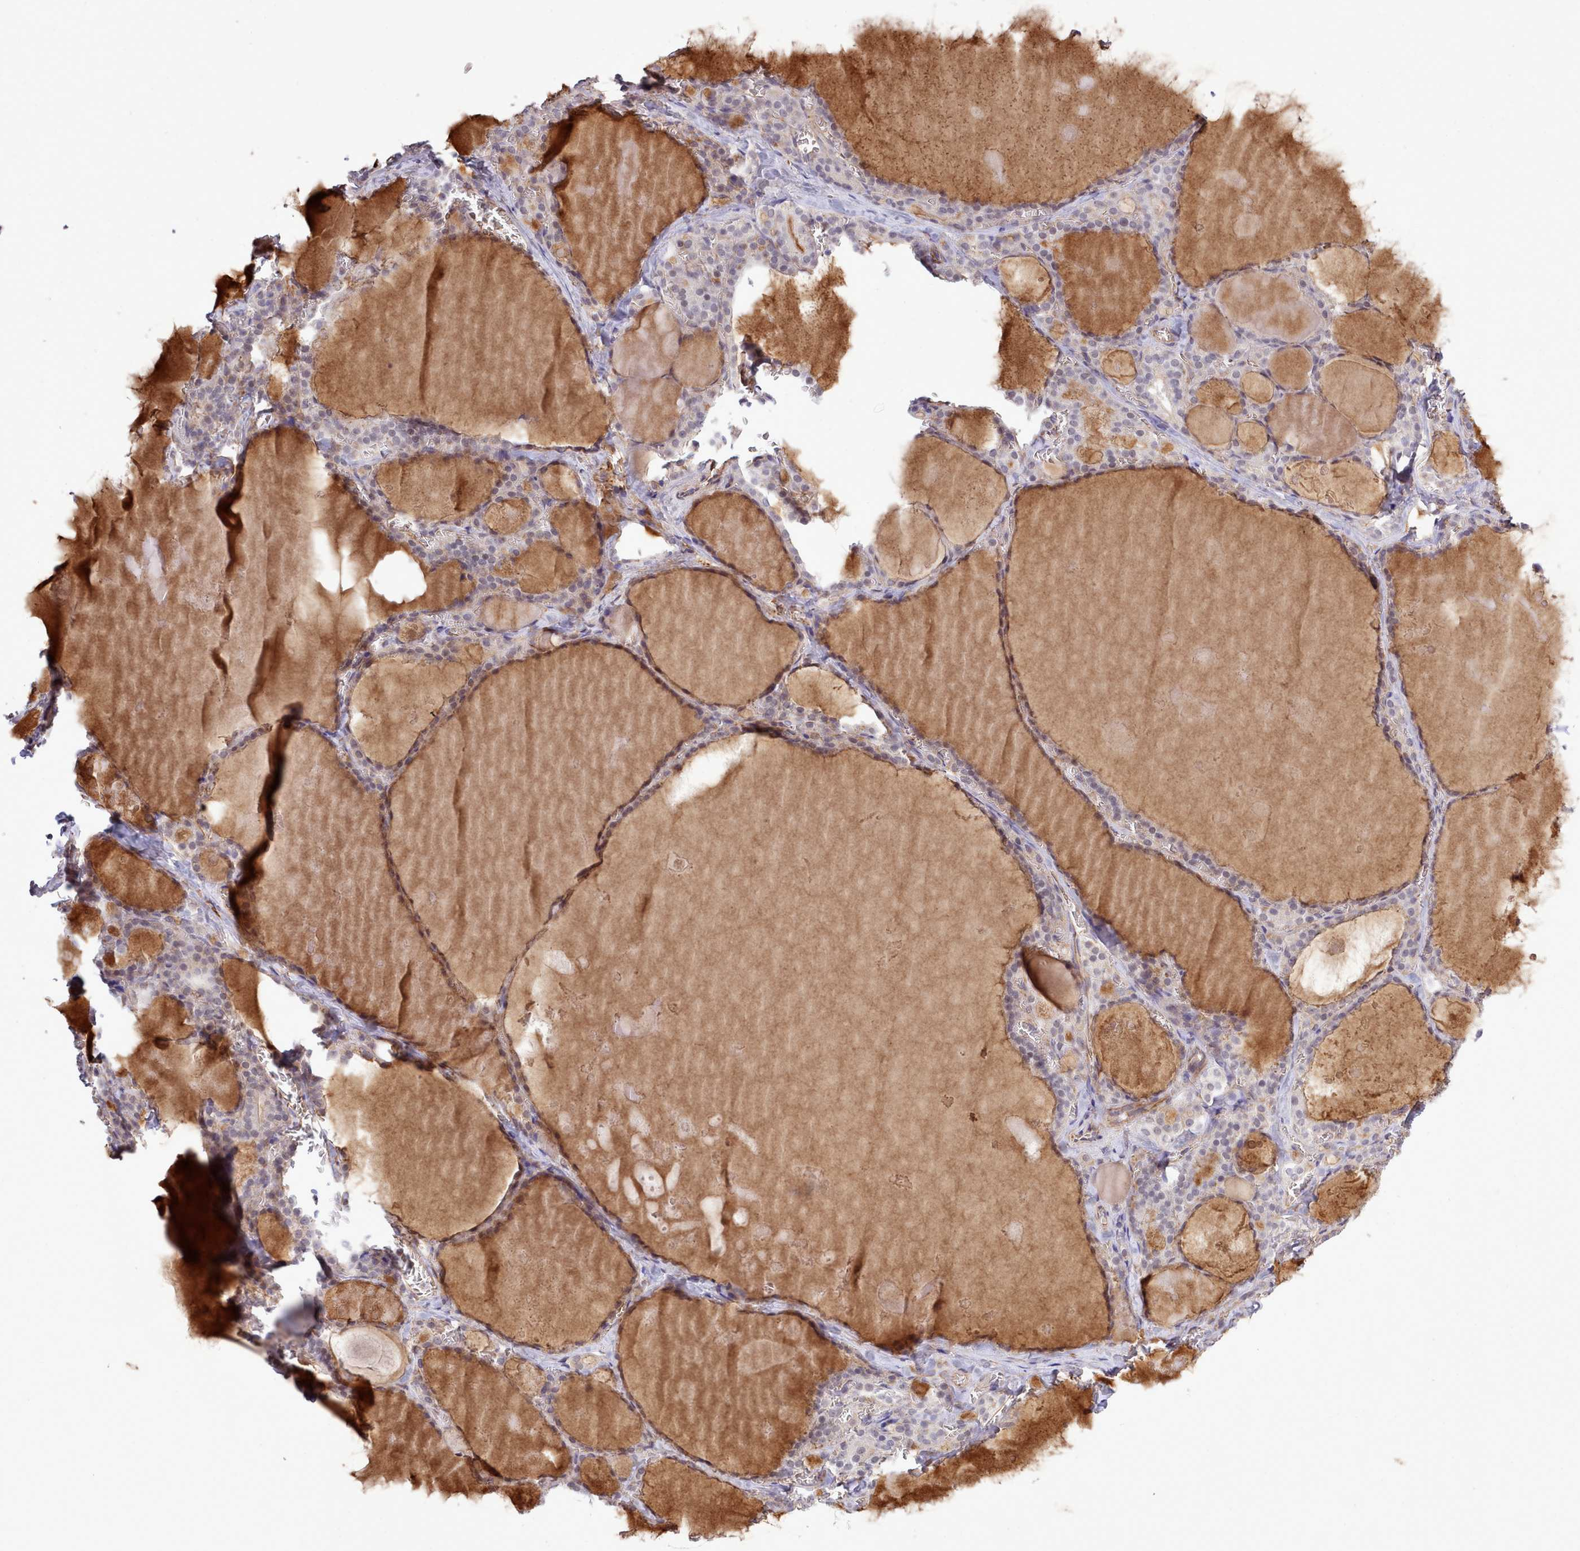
{"staining": {"intensity": "moderate", "quantity": "25%-75%", "location": "cytoplasmic/membranous"}, "tissue": "thyroid gland", "cell_type": "Glandular cells", "image_type": "normal", "snomed": [{"axis": "morphology", "description": "Normal tissue, NOS"}, {"axis": "topography", "description": "Thyroid gland"}], "caption": "Unremarkable thyroid gland shows moderate cytoplasmic/membranous expression in about 25%-75% of glandular cells, visualized by immunohistochemistry. (DAB (3,3'-diaminobenzidine) IHC with brightfield microscopy, high magnification).", "gene": "ZC3H13", "patient": {"sex": "male", "age": 56}}